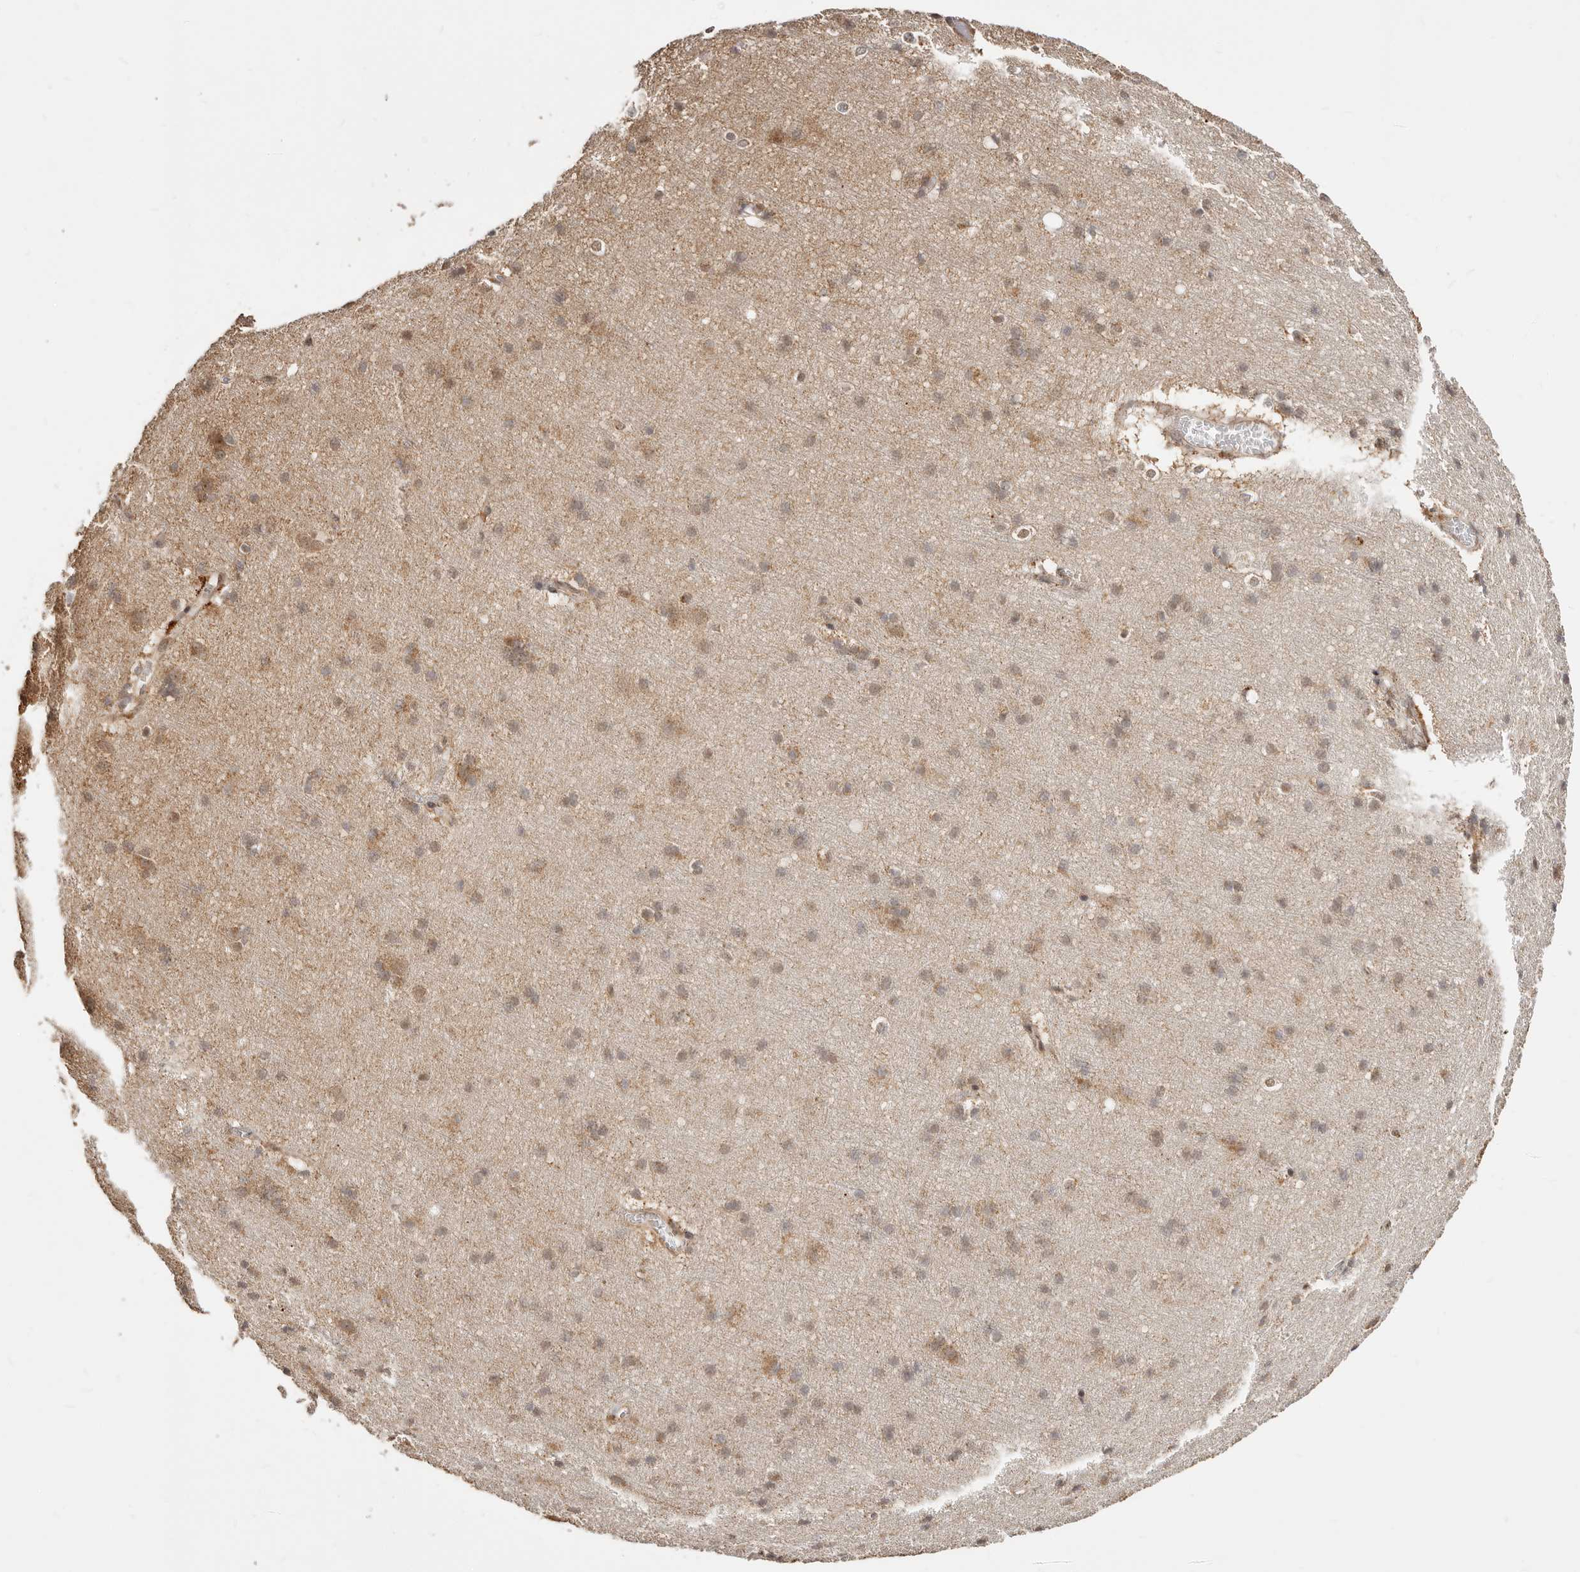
{"staining": {"intensity": "moderate", "quantity": ">75%", "location": "cytoplasmic/membranous"}, "tissue": "cerebral cortex", "cell_type": "Endothelial cells", "image_type": "normal", "snomed": [{"axis": "morphology", "description": "Normal tissue, NOS"}, {"axis": "topography", "description": "Cerebral cortex"}], "caption": "DAB (3,3'-diaminobenzidine) immunohistochemical staining of unremarkable cerebral cortex shows moderate cytoplasmic/membranous protein expression in about >75% of endothelial cells. The staining was performed using DAB to visualize the protein expression in brown, while the nuclei were stained in blue with hematoxylin (Magnification: 20x).", "gene": "SEC14L1", "patient": {"sex": "male", "age": 54}}